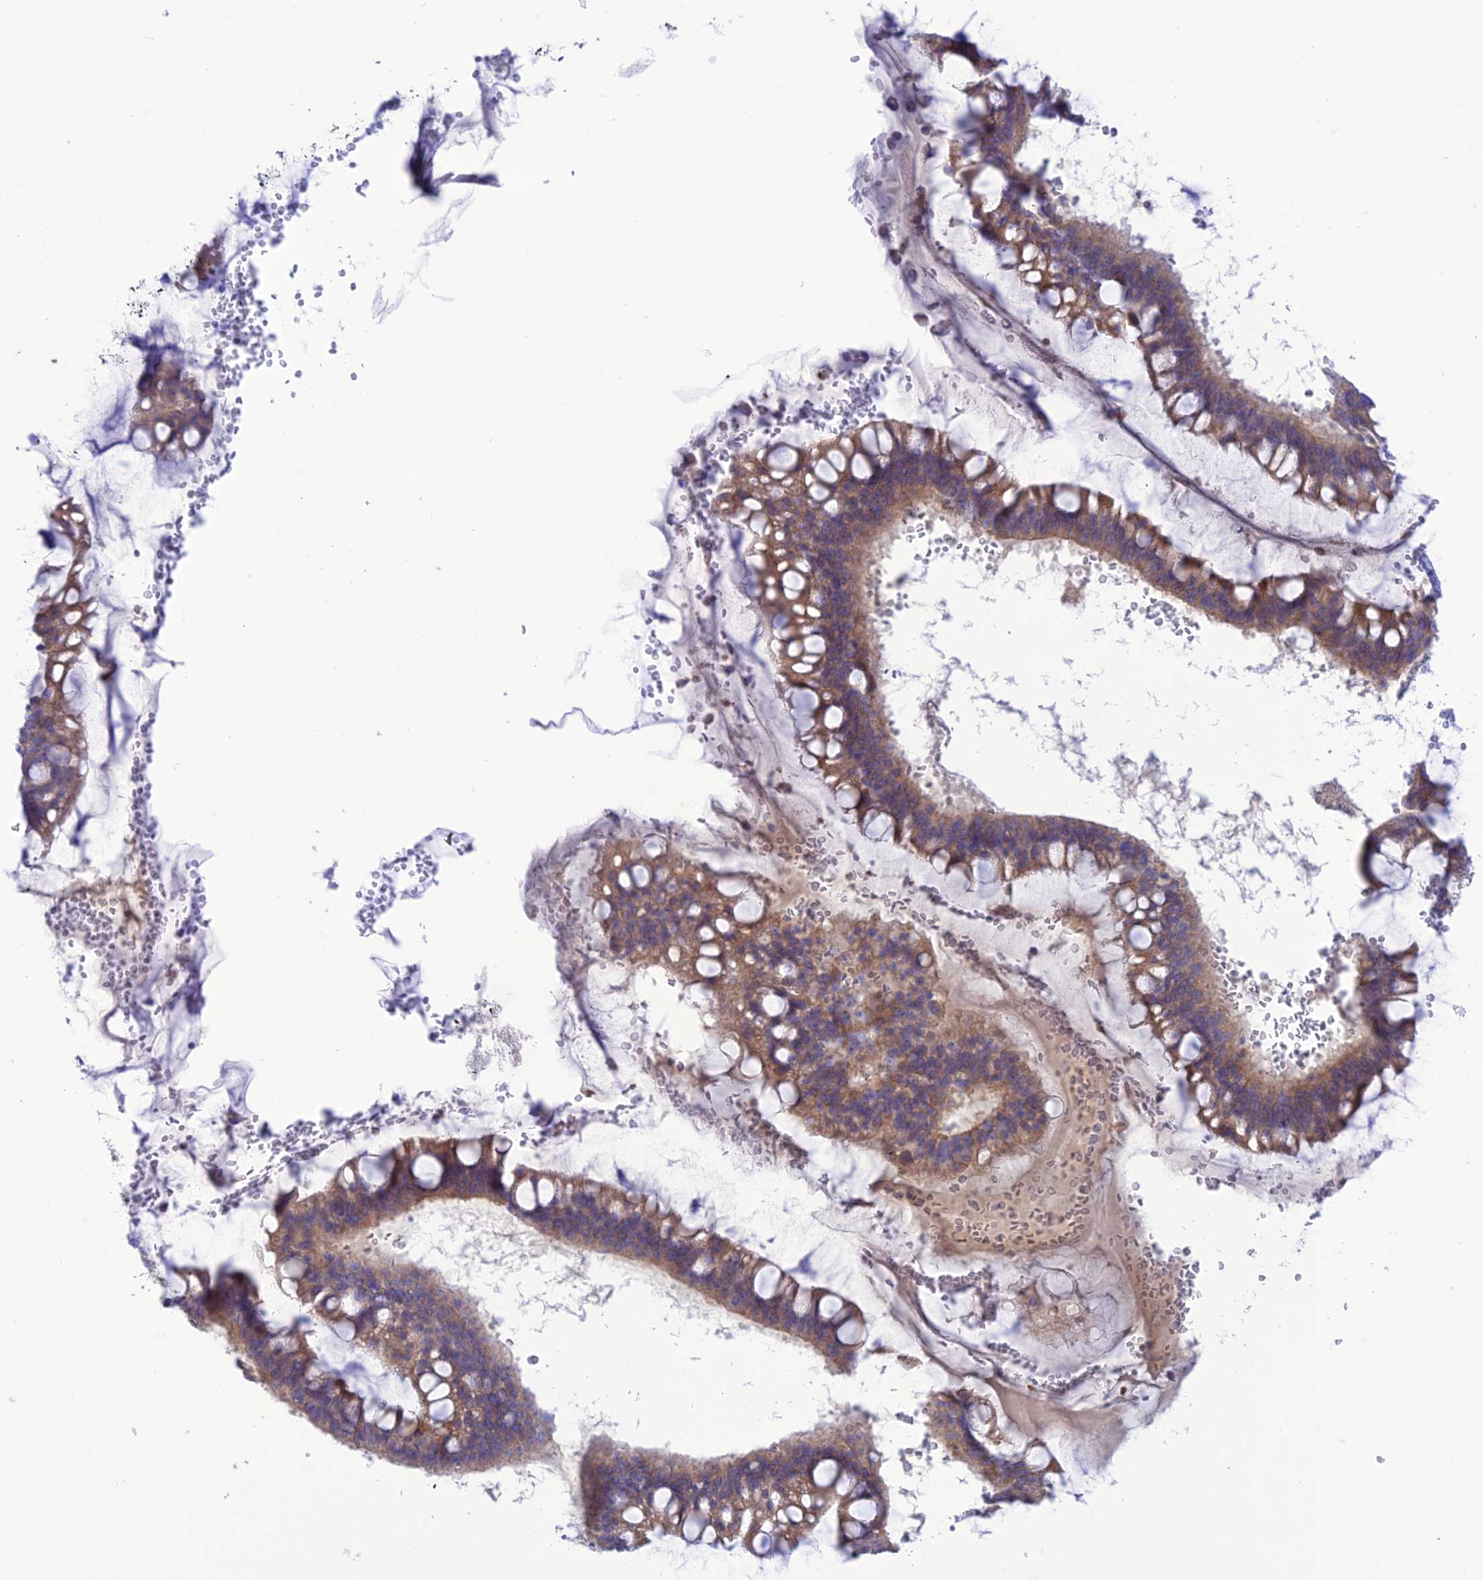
{"staining": {"intensity": "weak", "quantity": ">75%", "location": "cytoplasmic/membranous"}, "tissue": "ovarian cancer", "cell_type": "Tumor cells", "image_type": "cancer", "snomed": [{"axis": "morphology", "description": "Cystadenocarcinoma, mucinous, NOS"}, {"axis": "topography", "description": "Ovary"}], "caption": "Protein analysis of ovarian cancer (mucinous cystadenocarcinoma) tissue demonstrates weak cytoplasmic/membranous expression in approximately >75% of tumor cells.", "gene": "CHSY3", "patient": {"sex": "female", "age": 73}}